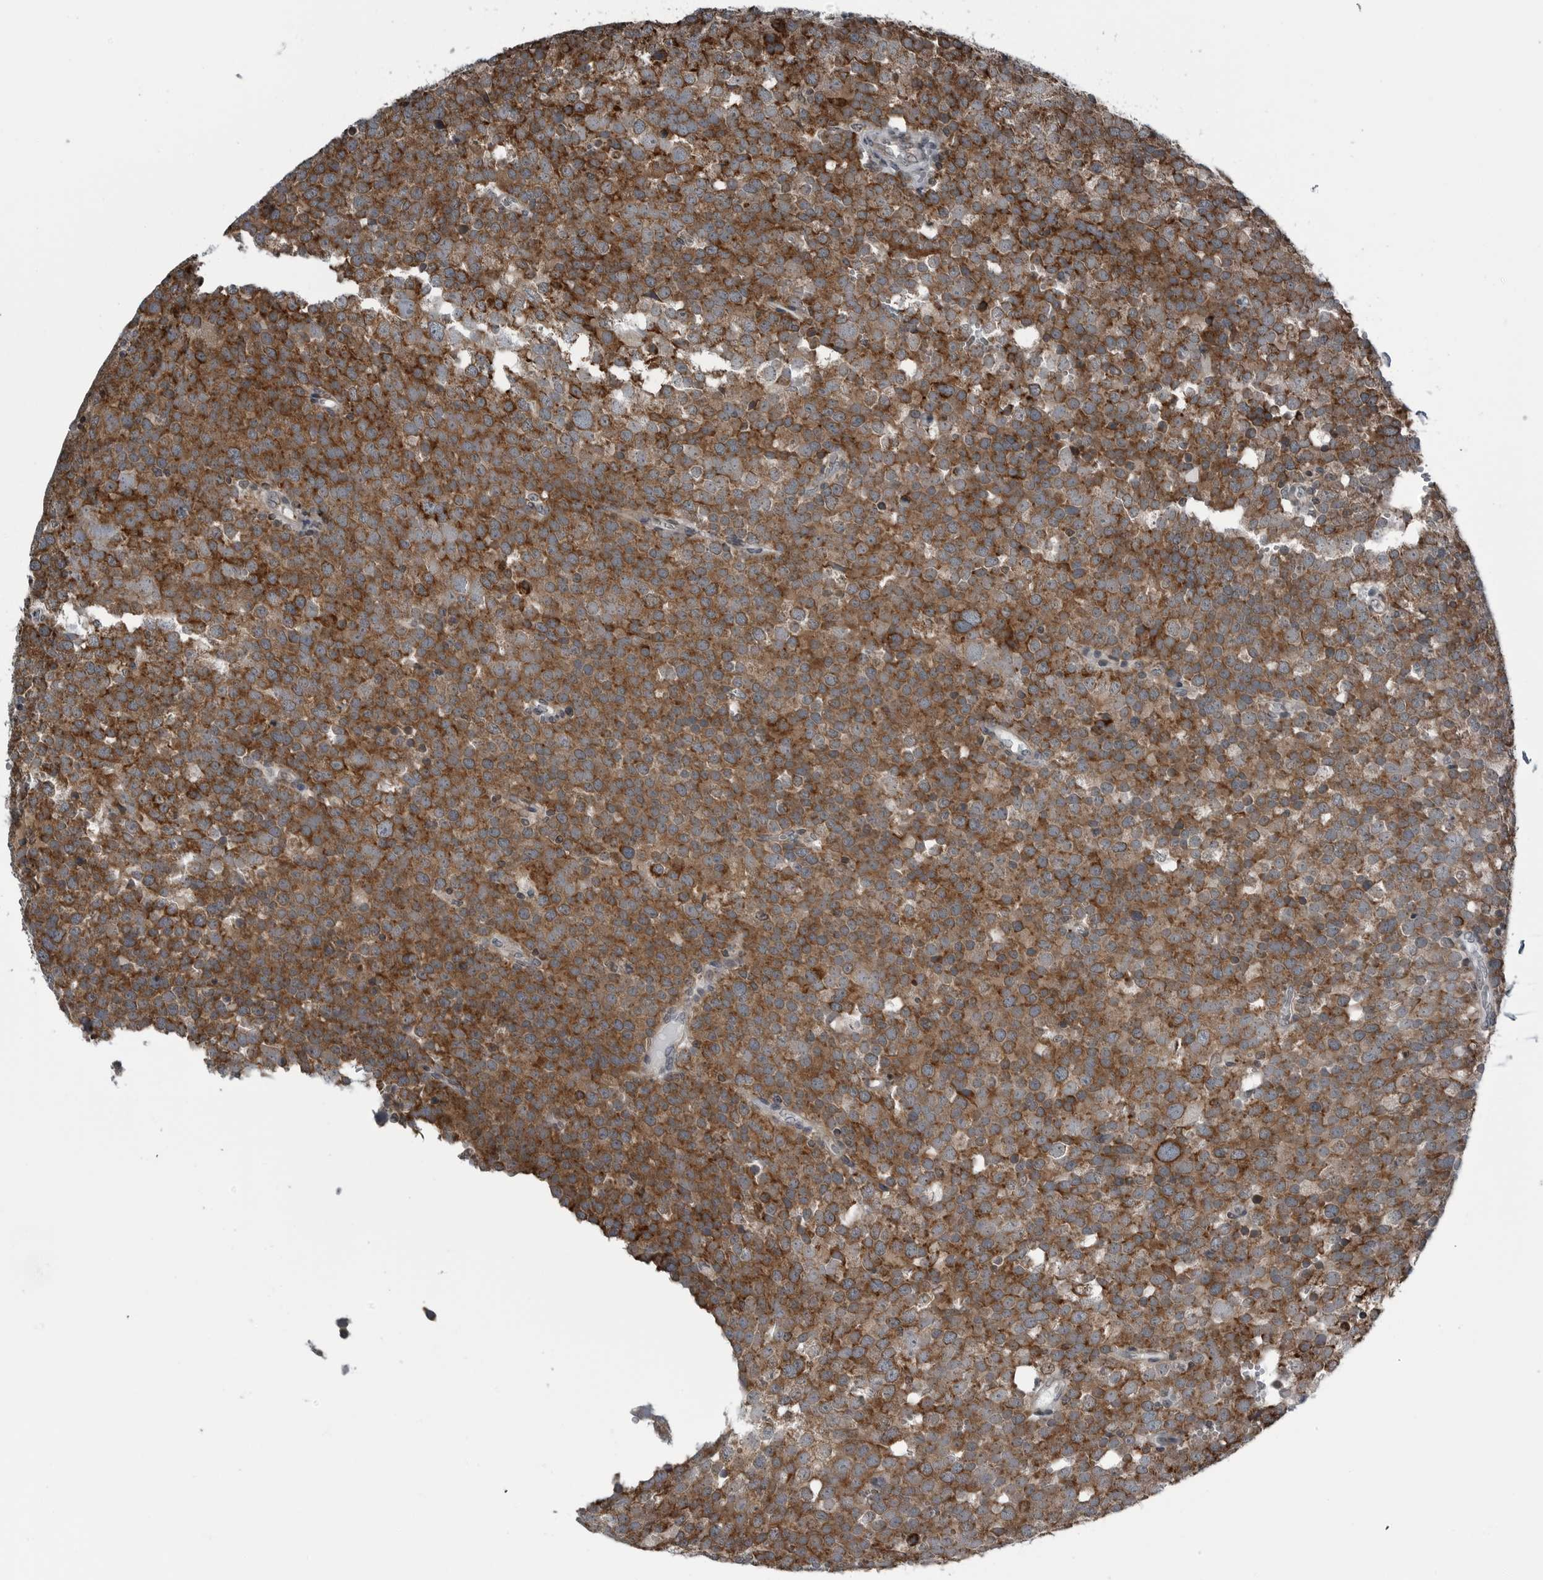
{"staining": {"intensity": "moderate", "quantity": ">75%", "location": "cytoplasmic/membranous"}, "tissue": "testis cancer", "cell_type": "Tumor cells", "image_type": "cancer", "snomed": [{"axis": "morphology", "description": "Seminoma, NOS"}, {"axis": "topography", "description": "Testis"}], "caption": "This image demonstrates immunohistochemistry staining of human testis cancer, with medium moderate cytoplasmic/membranous positivity in approximately >75% of tumor cells.", "gene": "GAK", "patient": {"sex": "male", "age": 71}}